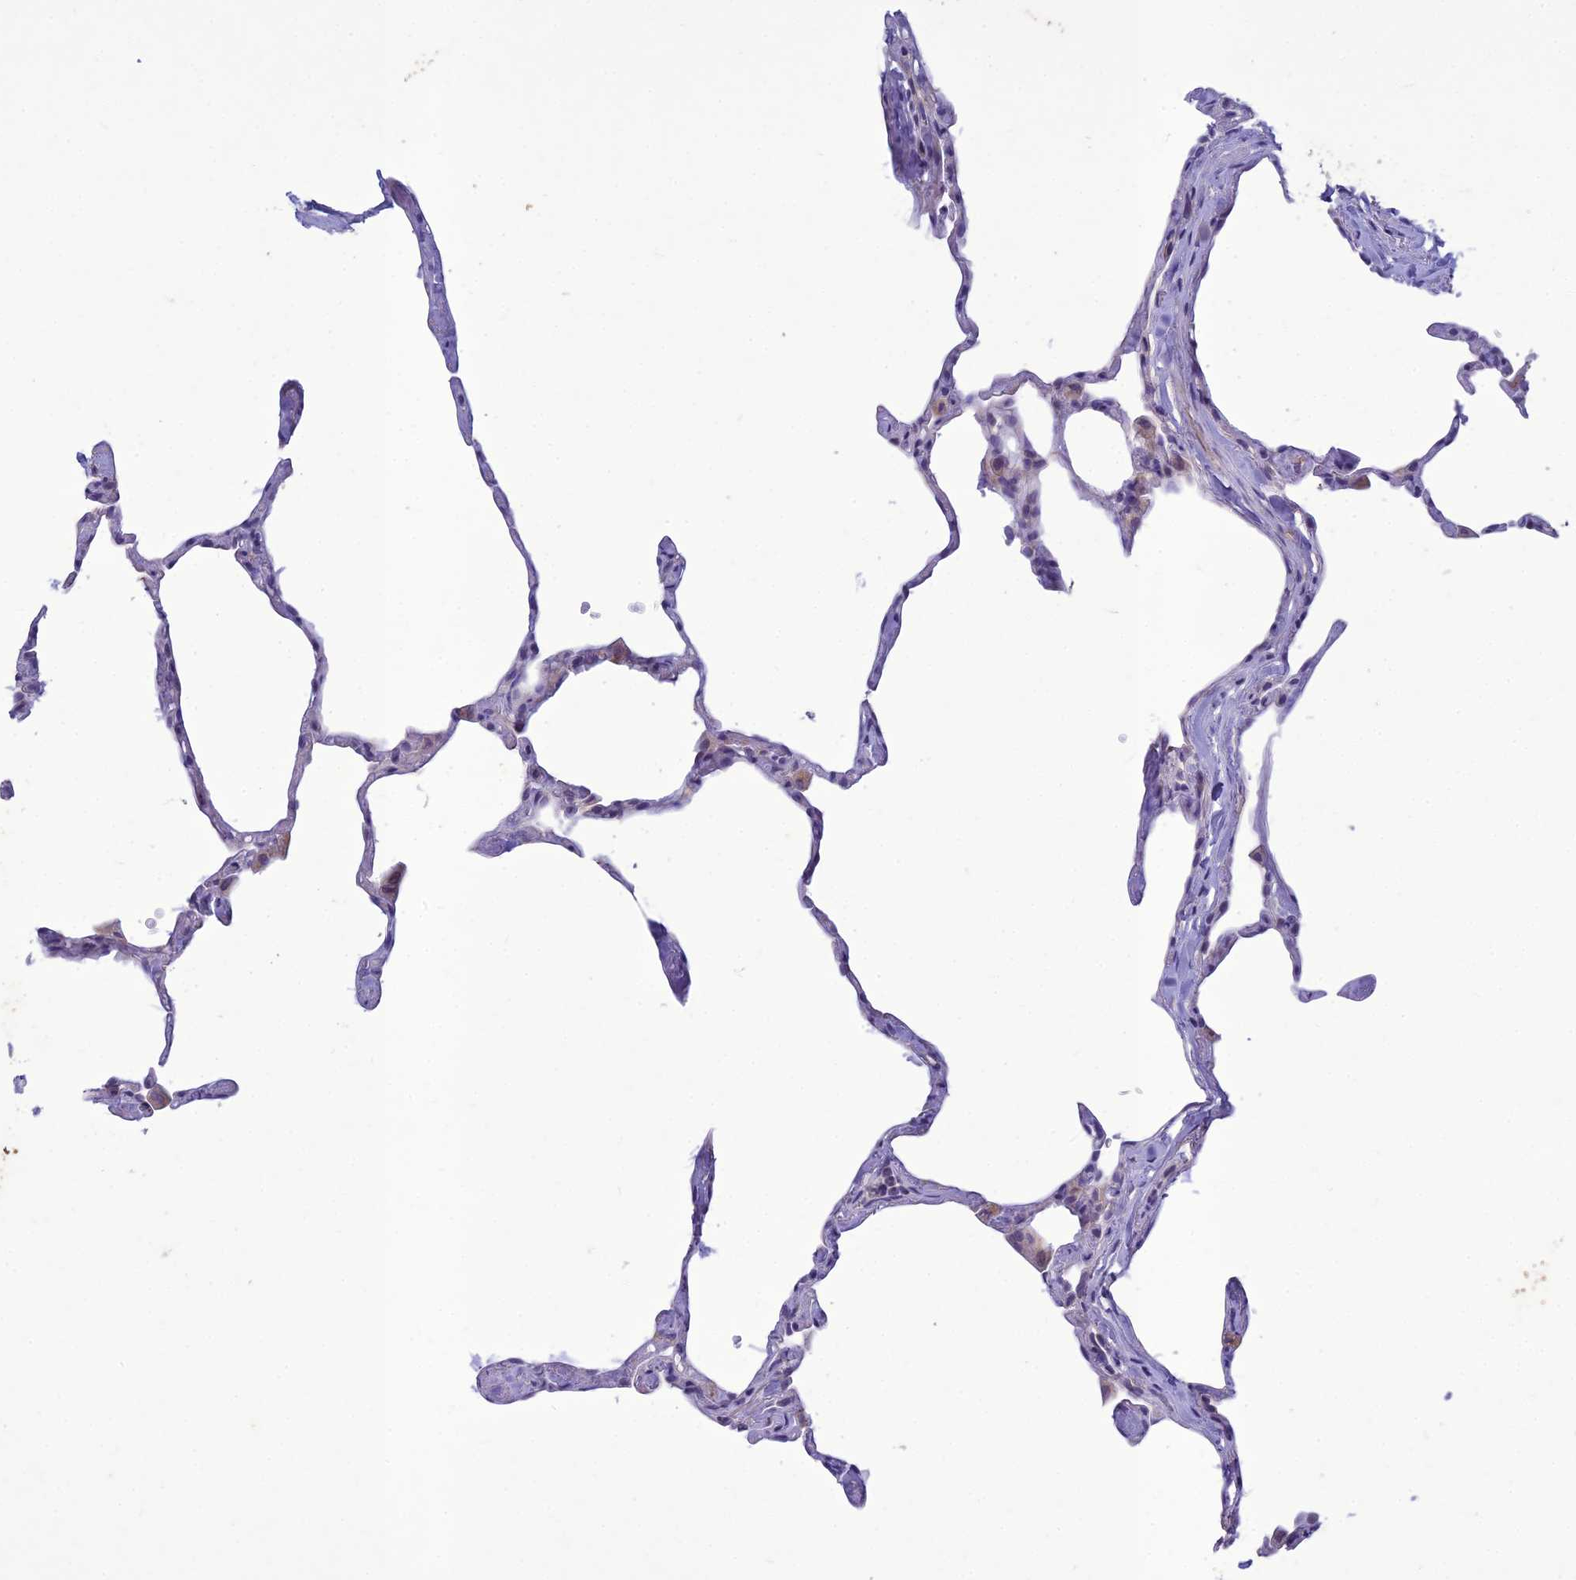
{"staining": {"intensity": "weak", "quantity": "<25%", "location": "cytoplasmic/membranous"}, "tissue": "lung", "cell_type": "Alveolar cells", "image_type": "normal", "snomed": [{"axis": "morphology", "description": "Normal tissue, NOS"}, {"axis": "topography", "description": "Lung"}], "caption": "Immunohistochemistry photomicrograph of normal lung: lung stained with DAB shows no significant protein positivity in alveolar cells. Nuclei are stained in blue.", "gene": "IFT172", "patient": {"sex": "male", "age": 65}}